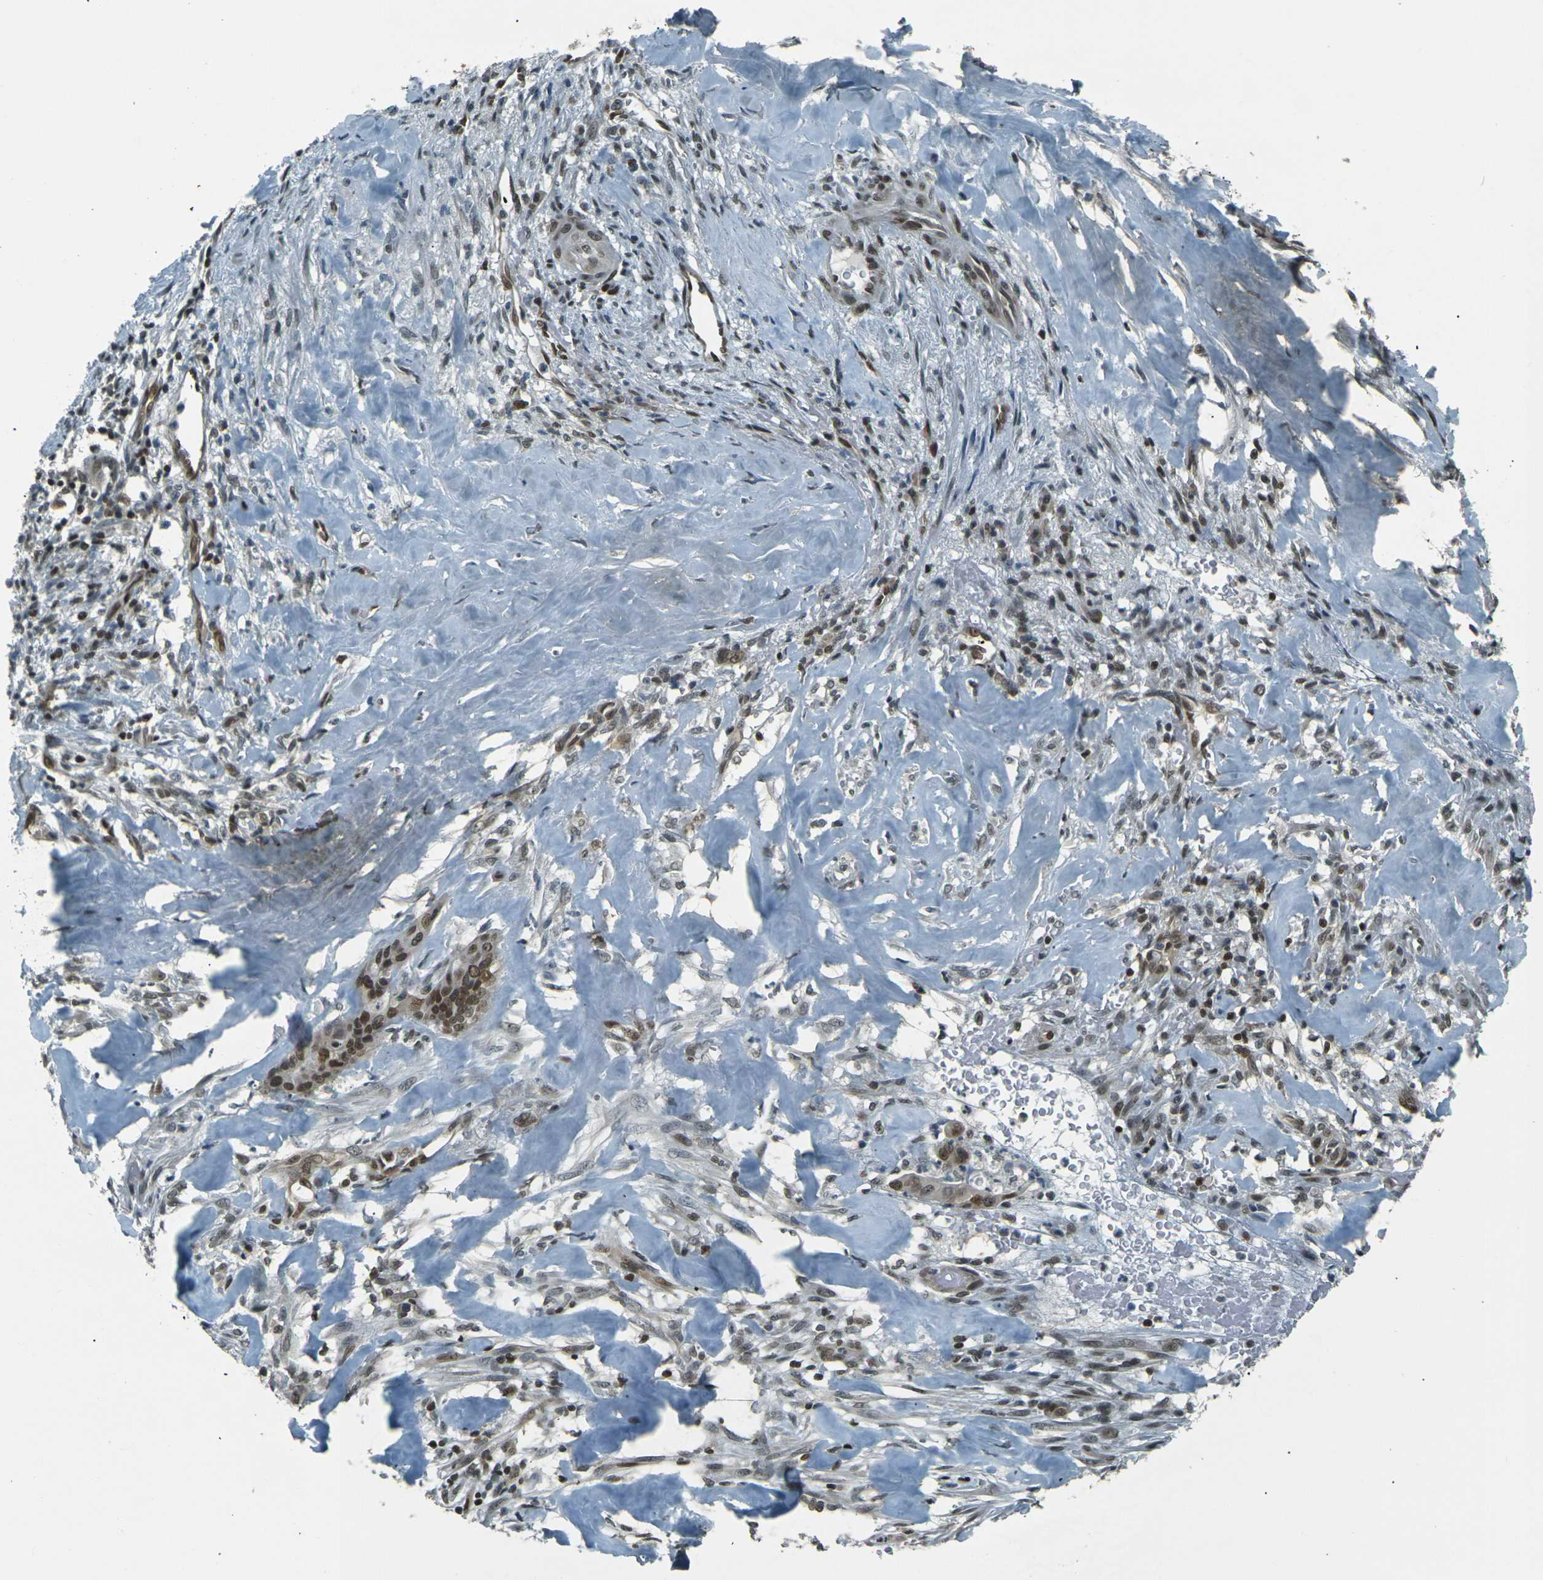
{"staining": {"intensity": "moderate", "quantity": ">75%", "location": "nuclear"}, "tissue": "liver cancer", "cell_type": "Tumor cells", "image_type": "cancer", "snomed": [{"axis": "morphology", "description": "Cholangiocarcinoma"}, {"axis": "topography", "description": "Liver"}], "caption": "Protein staining displays moderate nuclear positivity in about >75% of tumor cells in liver cancer (cholangiocarcinoma). (Brightfield microscopy of DAB IHC at high magnification).", "gene": "NHEJ1", "patient": {"sex": "female", "age": 67}}